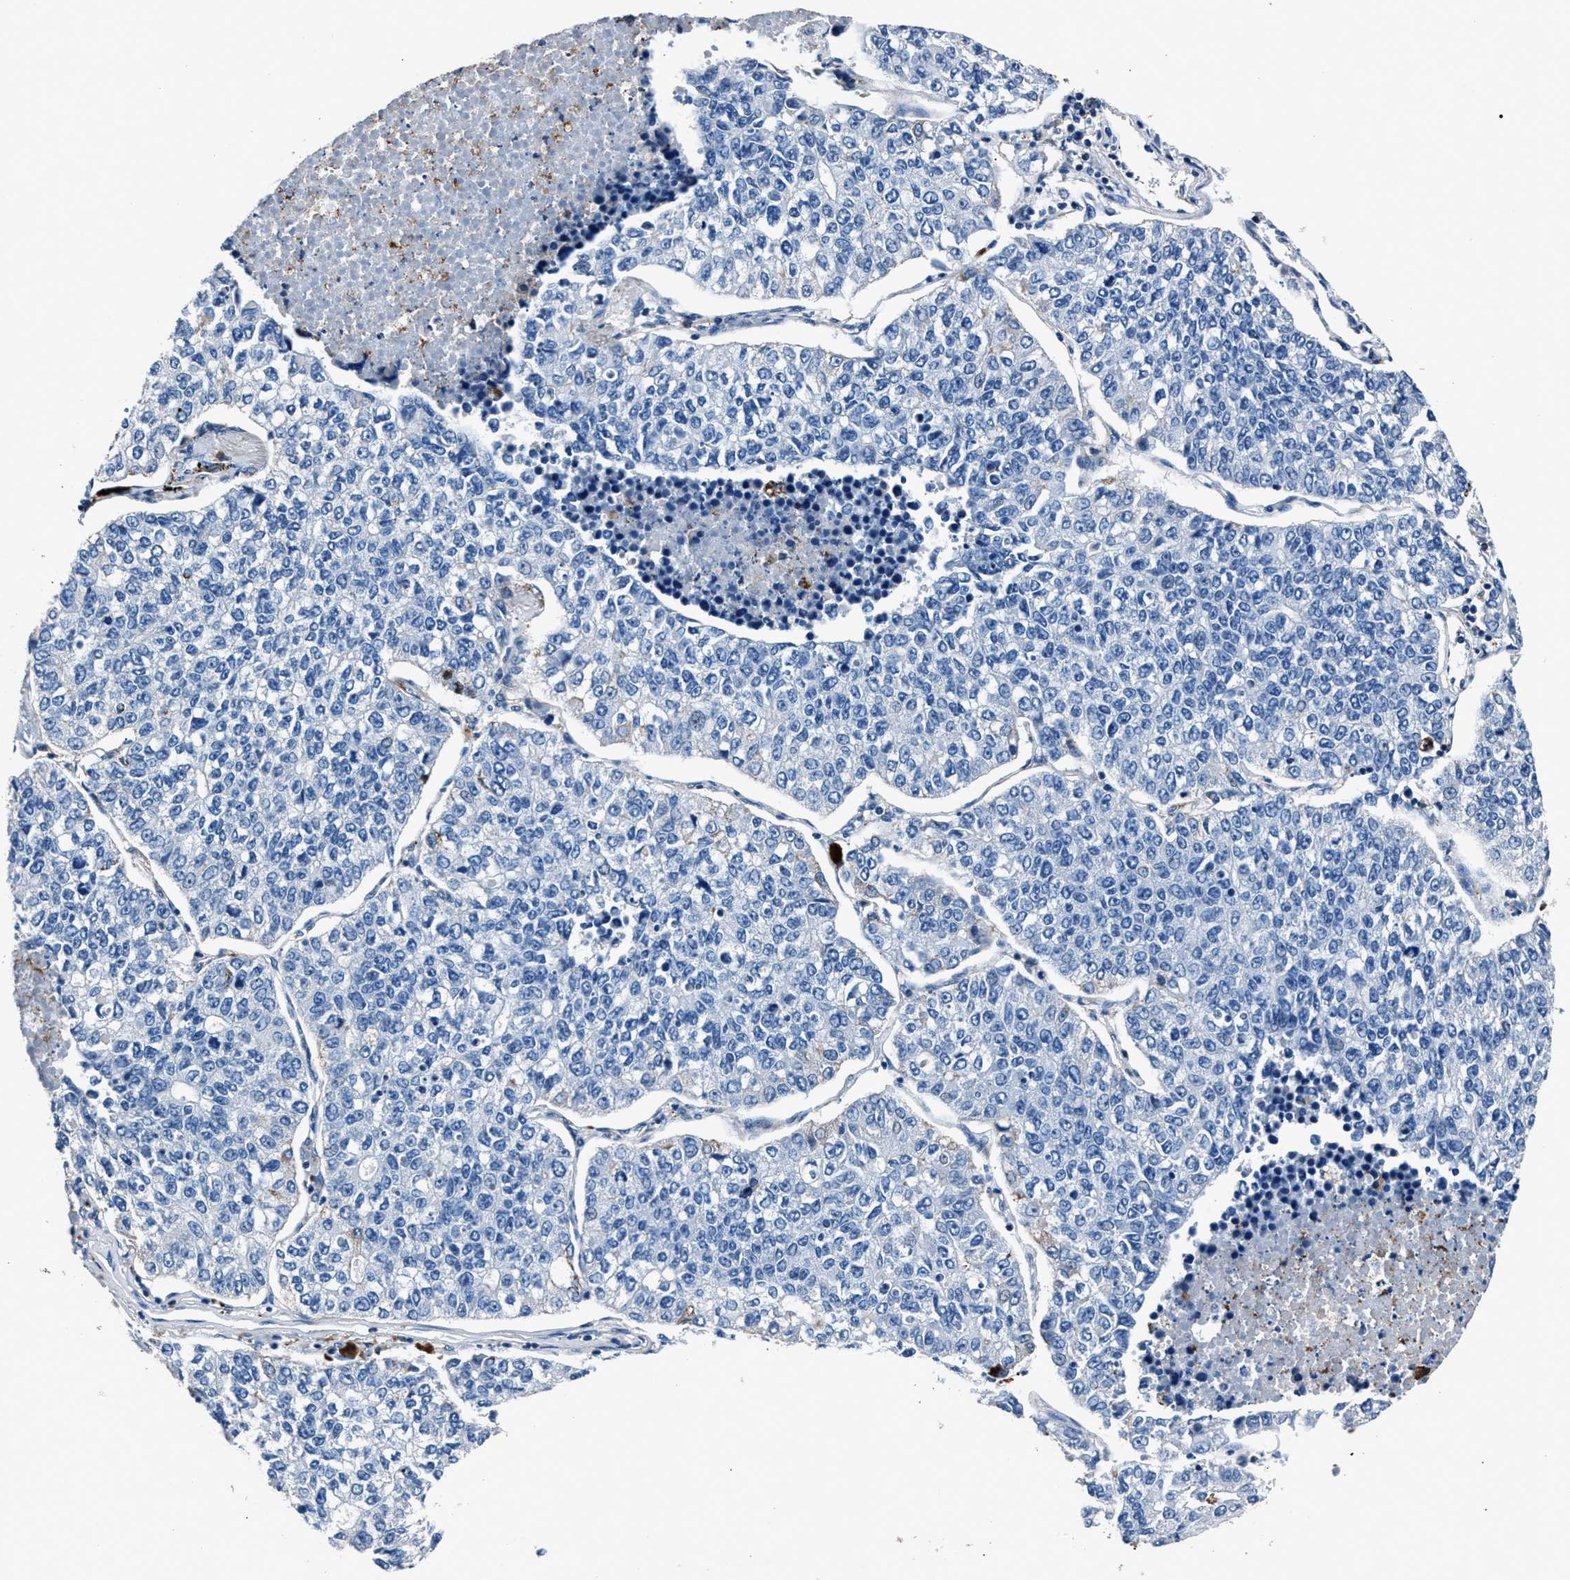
{"staining": {"intensity": "negative", "quantity": "none", "location": "none"}, "tissue": "lung cancer", "cell_type": "Tumor cells", "image_type": "cancer", "snomed": [{"axis": "morphology", "description": "Adenocarcinoma, NOS"}, {"axis": "topography", "description": "Lung"}], "caption": "Adenocarcinoma (lung) stained for a protein using IHC shows no positivity tumor cells.", "gene": "MFSD11", "patient": {"sex": "male", "age": 49}}